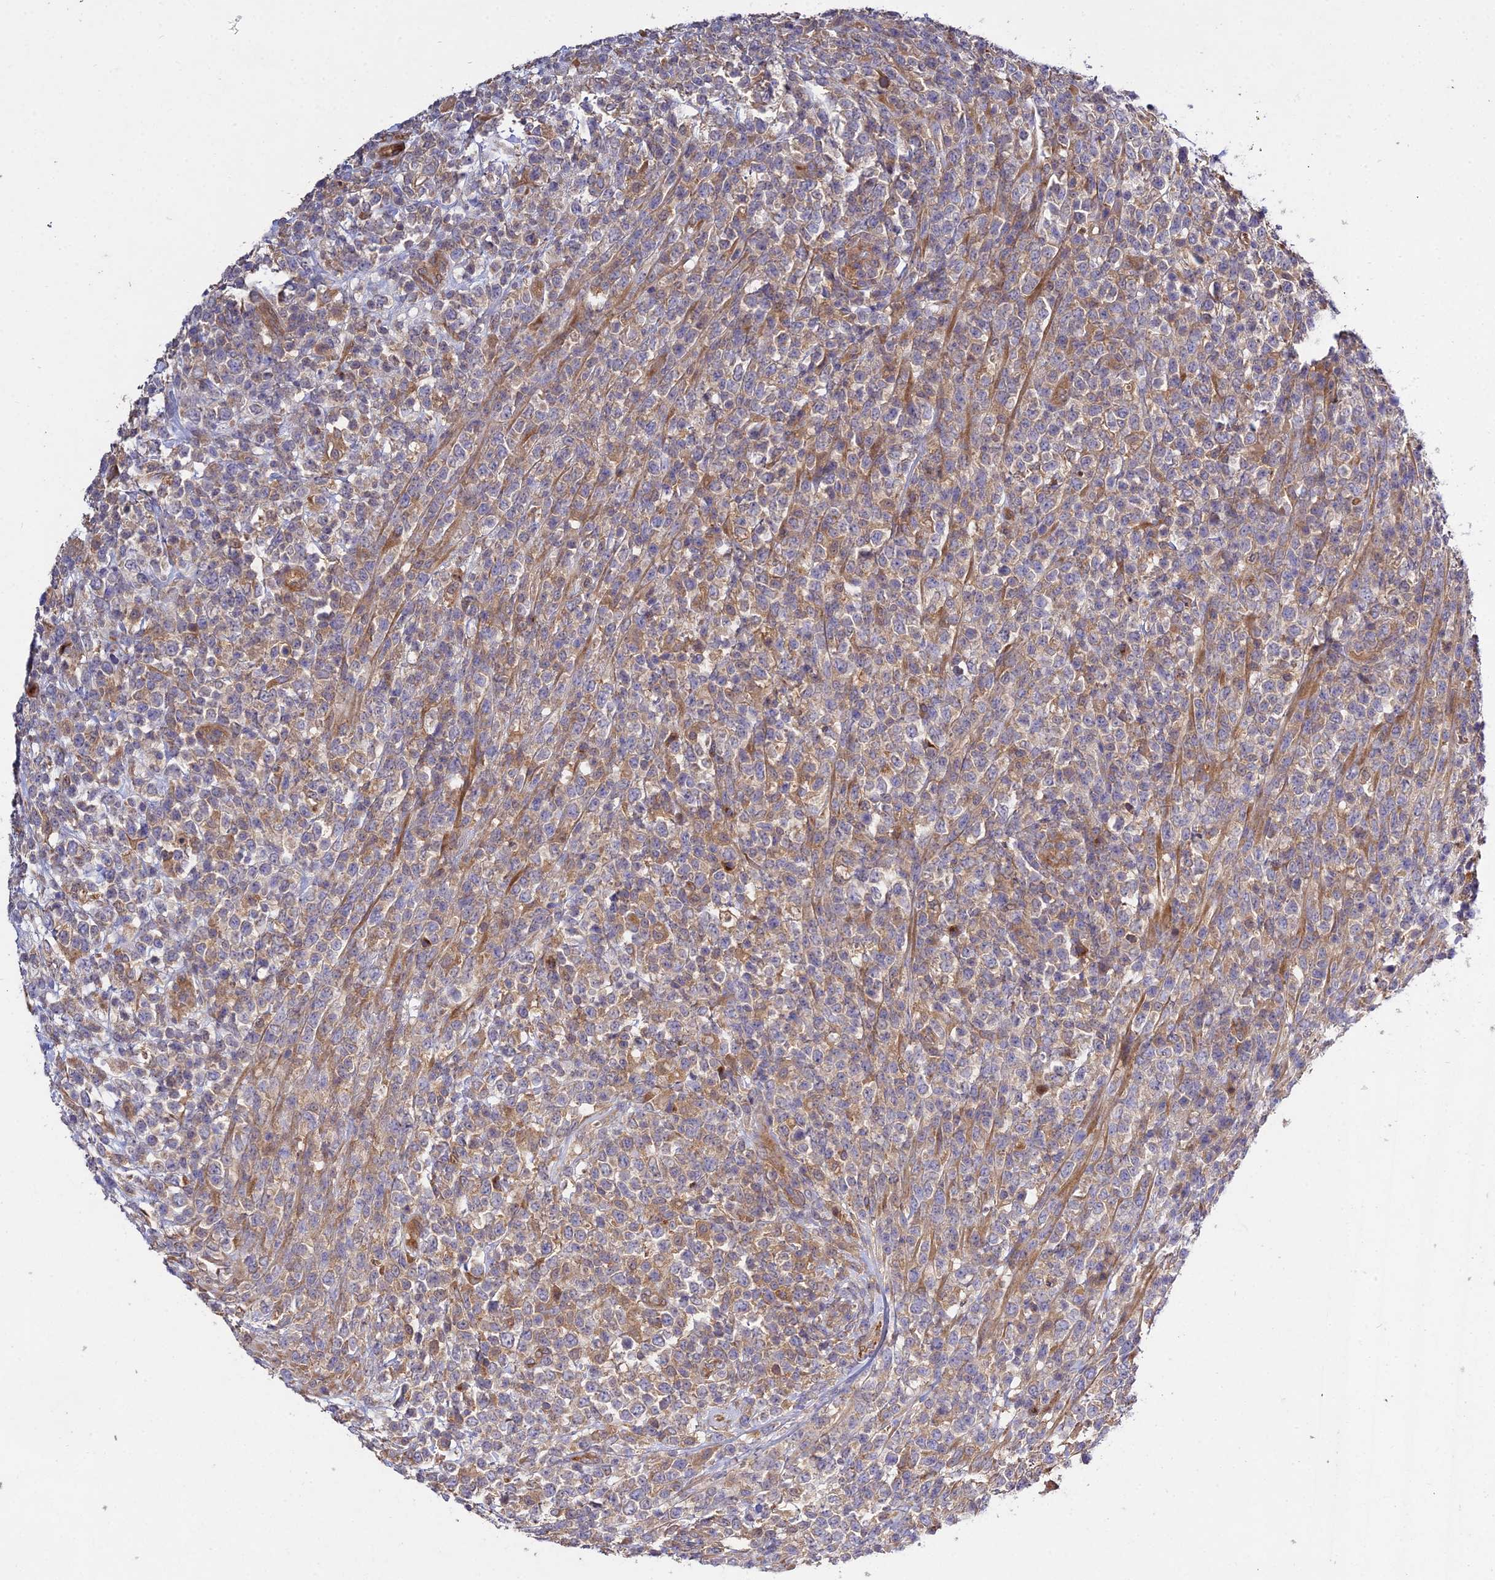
{"staining": {"intensity": "moderate", "quantity": "25%-75%", "location": "cytoplasmic/membranous"}, "tissue": "lymphoma", "cell_type": "Tumor cells", "image_type": "cancer", "snomed": [{"axis": "morphology", "description": "Malignant lymphoma, non-Hodgkin's type, High grade"}, {"axis": "topography", "description": "Colon"}], "caption": "Protein staining reveals moderate cytoplasmic/membranous positivity in approximately 25%-75% of tumor cells in high-grade malignant lymphoma, non-Hodgkin's type.", "gene": "GRTP1", "patient": {"sex": "female", "age": 53}}